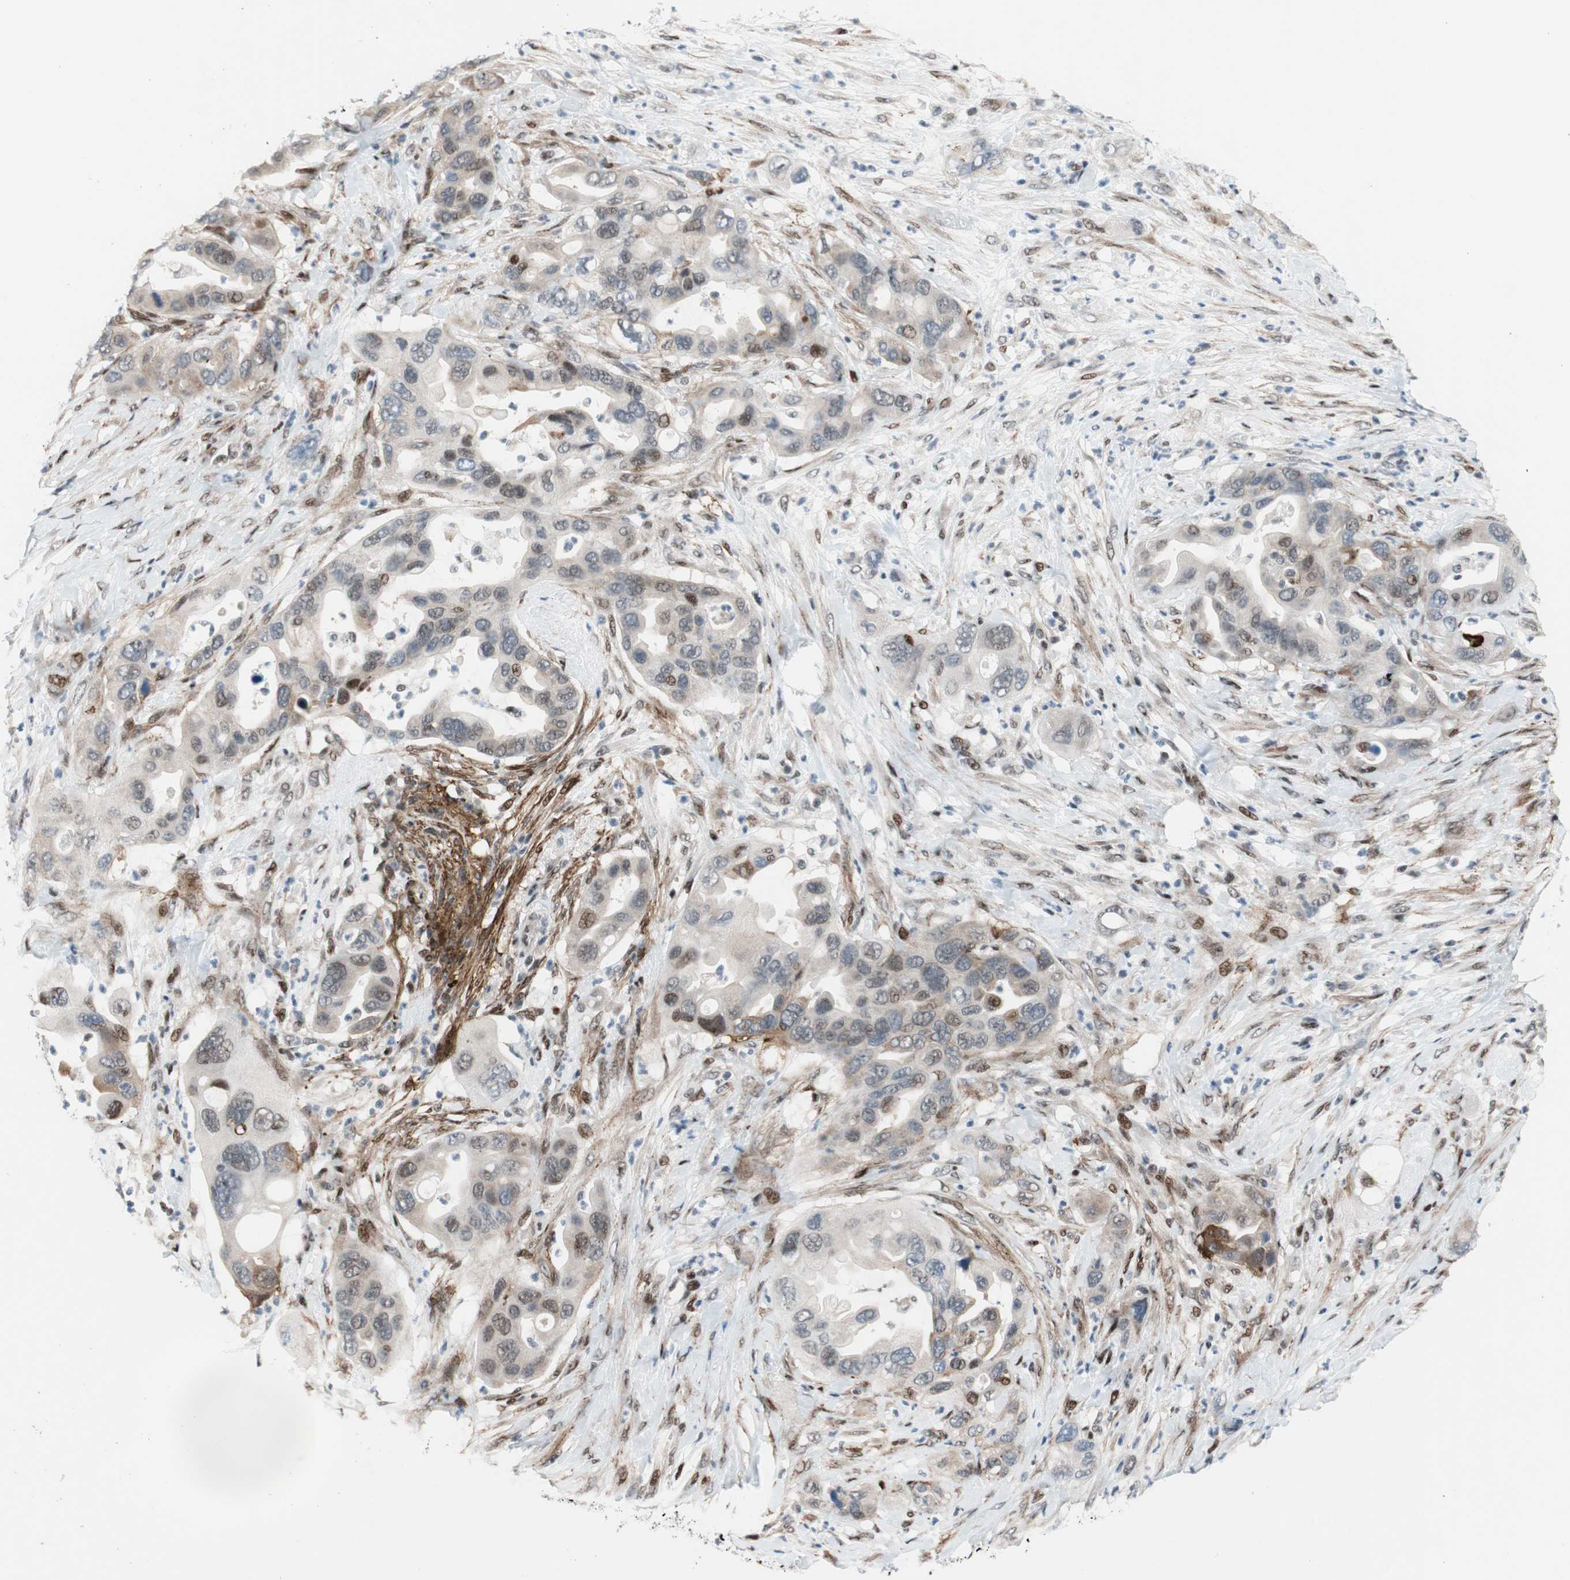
{"staining": {"intensity": "moderate", "quantity": "<25%", "location": "nuclear"}, "tissue": "pancreatic cancer", "cell_type": "Tumor cells", "image_type": "cancer", "snomed": [{"axis": "morphology", "description": "Adenocarcinoma, NOS"}, {"axis": "topography", "description": "Pancreas"}], "caption": "High-power microscopy captured an IHC histopathology image of pancreatic adenocarcinoma, revealing moderate nuclear staining in about <25% of tumor cells.", "gene": "FBXO44", "patient": {"sex": "female", "age": 71}}